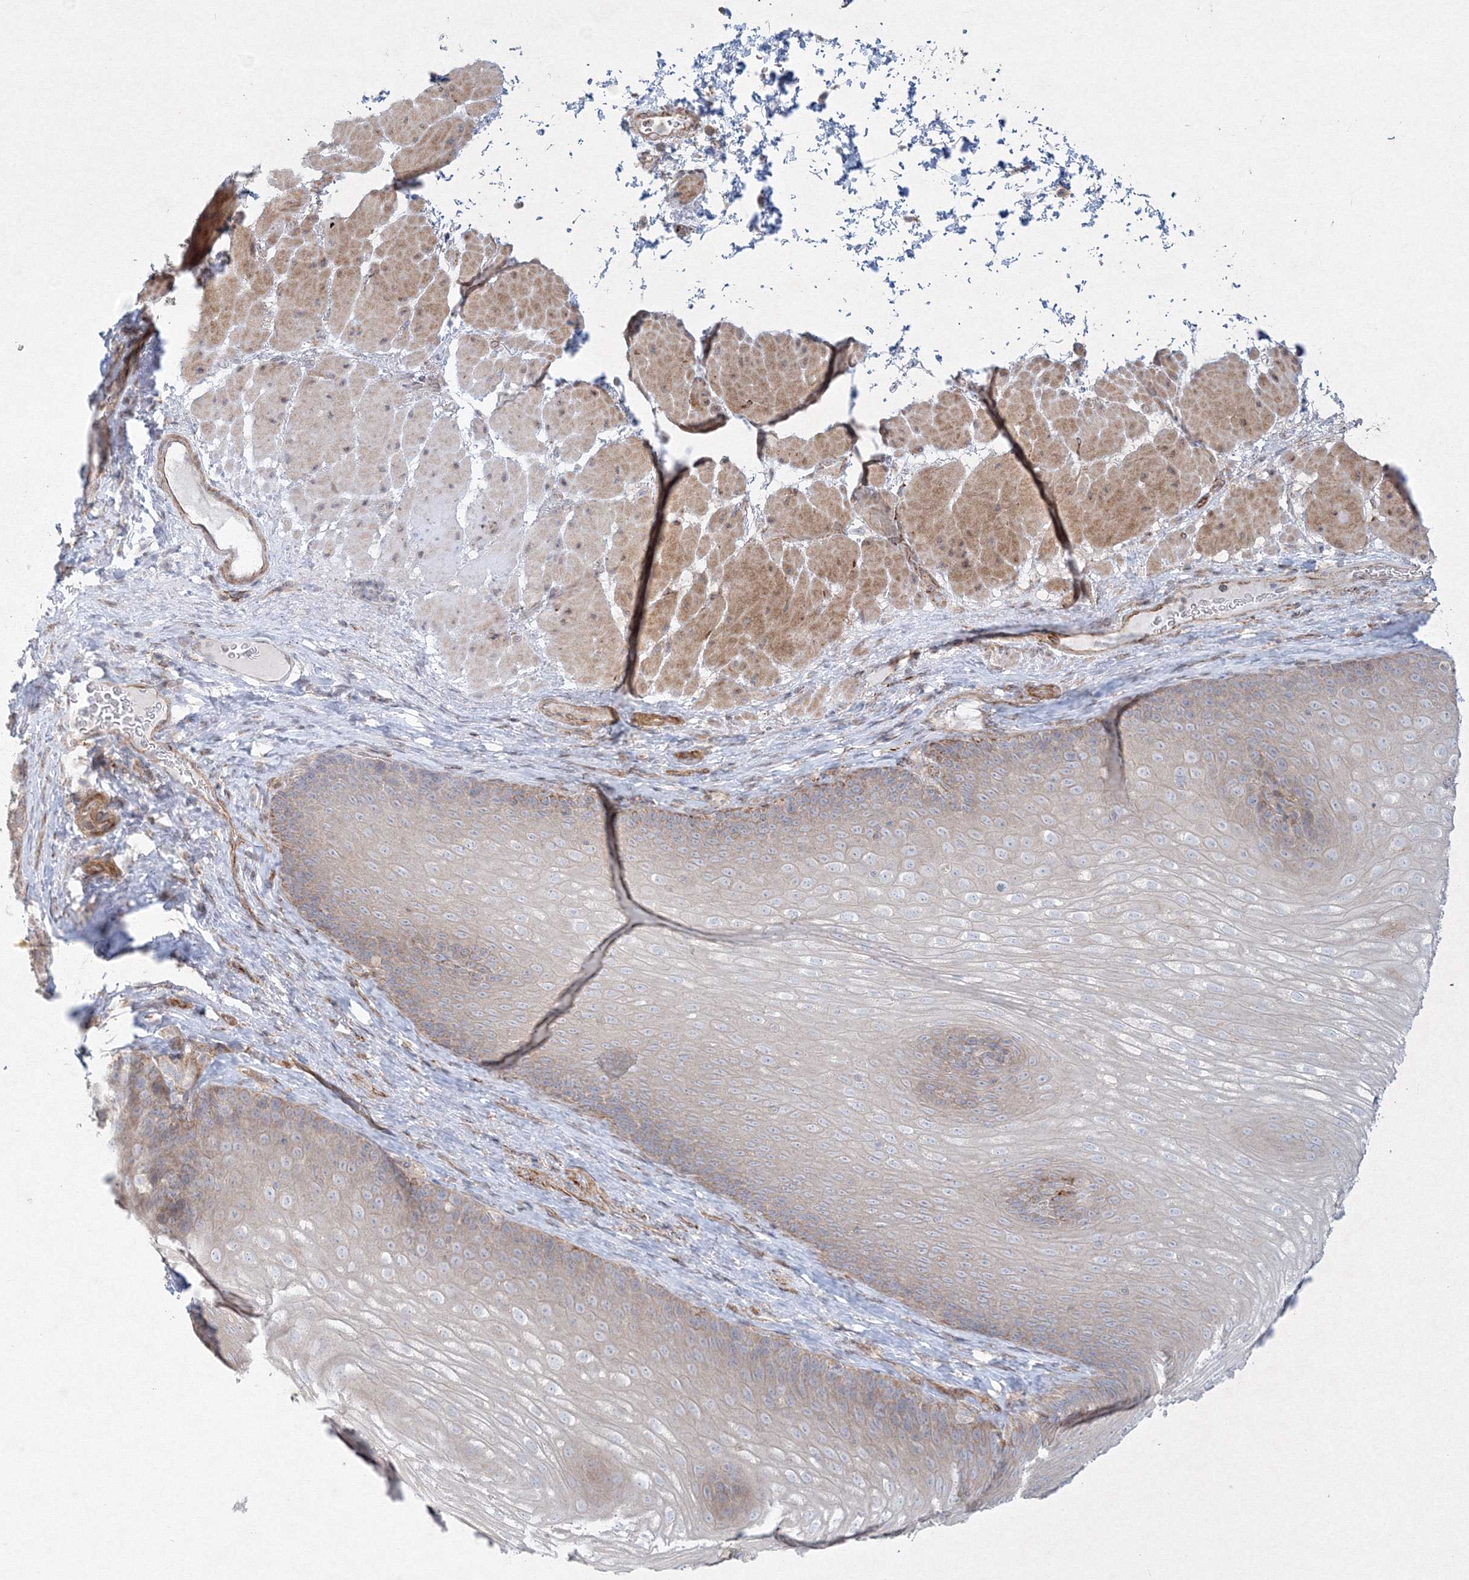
{"staining": {"intensity": "strong", "quantity": "<25%", "location": "cytoplasmic/membranous"}, "tissue": "esophagus", "cell_type": "Squamous epithelial cells", "image_type": "normal", "snomed": [{"axis": "morphology", "description": "Normal tissue, NOS"}, {"axis": "topography", "description": "Esophagus"}], "caption": "Immunohistochemical staining of unremarkable human esophagus shows strong cytoplasmic/membranous protein expression in approximately <25% of squamous epithelial cells.", "gene": "WDR49", "patient": {"sex": "female", "age": 66}}